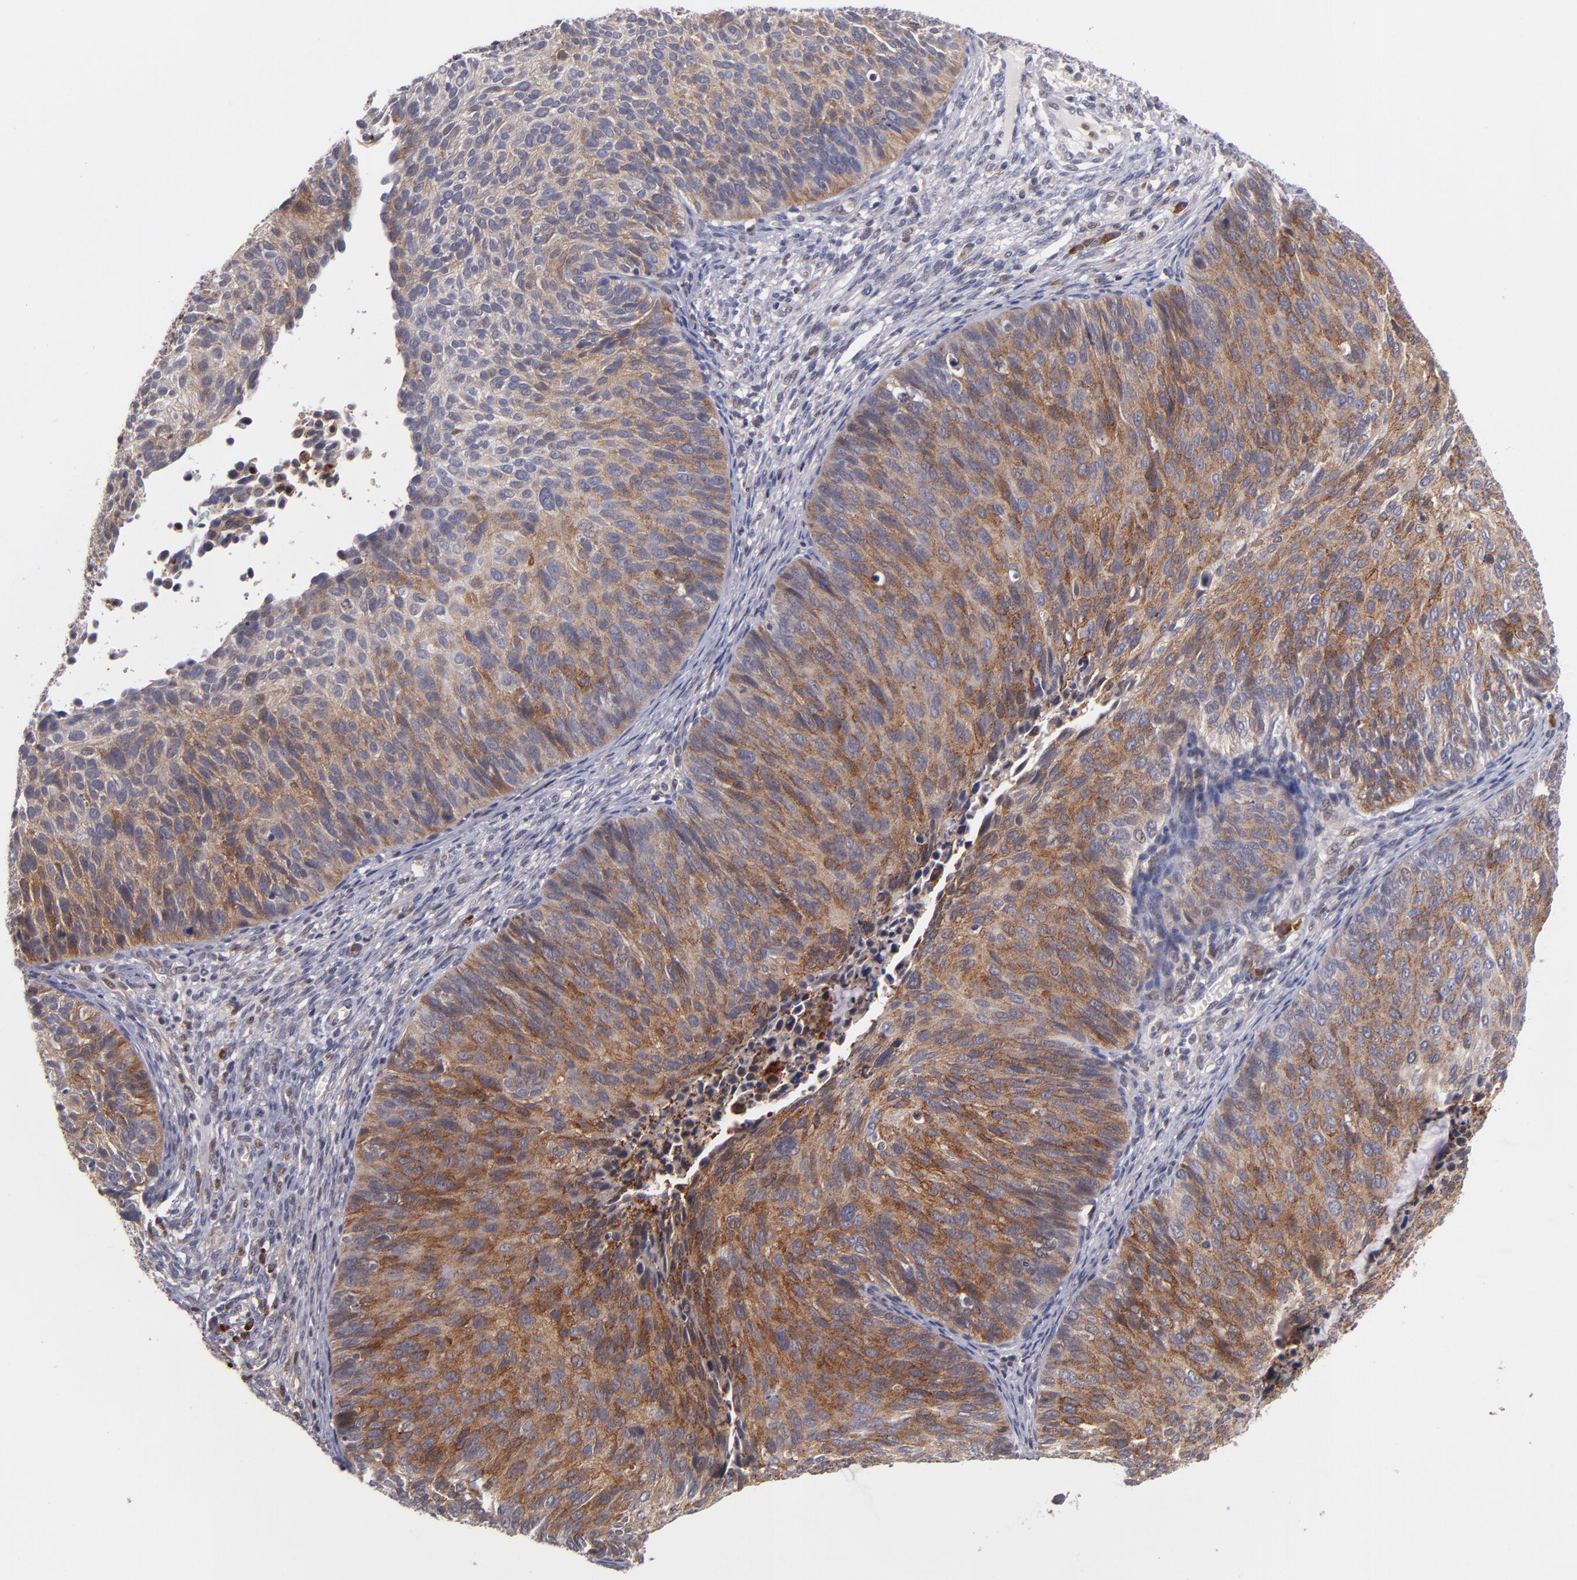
{"staining": {"intensity": "moderate", "quantity": ">75%", "location": "cytoplasmic/membranous"}, "tissue": "cervical cancer", "cell_type": "Tumor cells", "image_type": "cancer", "snomed": [{"axis": "morphology", "description": "Squamous cell carcinoma, NOS"}, {"axis": "topography", "description": "Cervix"}], "caption": "High-power microscopy captured an IHC histopathology image of cervical squamous cell carcinoma, revealing moderate cytoplasmic/membranous staining in approximately >75% of tumor cells.", "gene": "CASP1", "patient": {"sex": "female", "age": 36}}